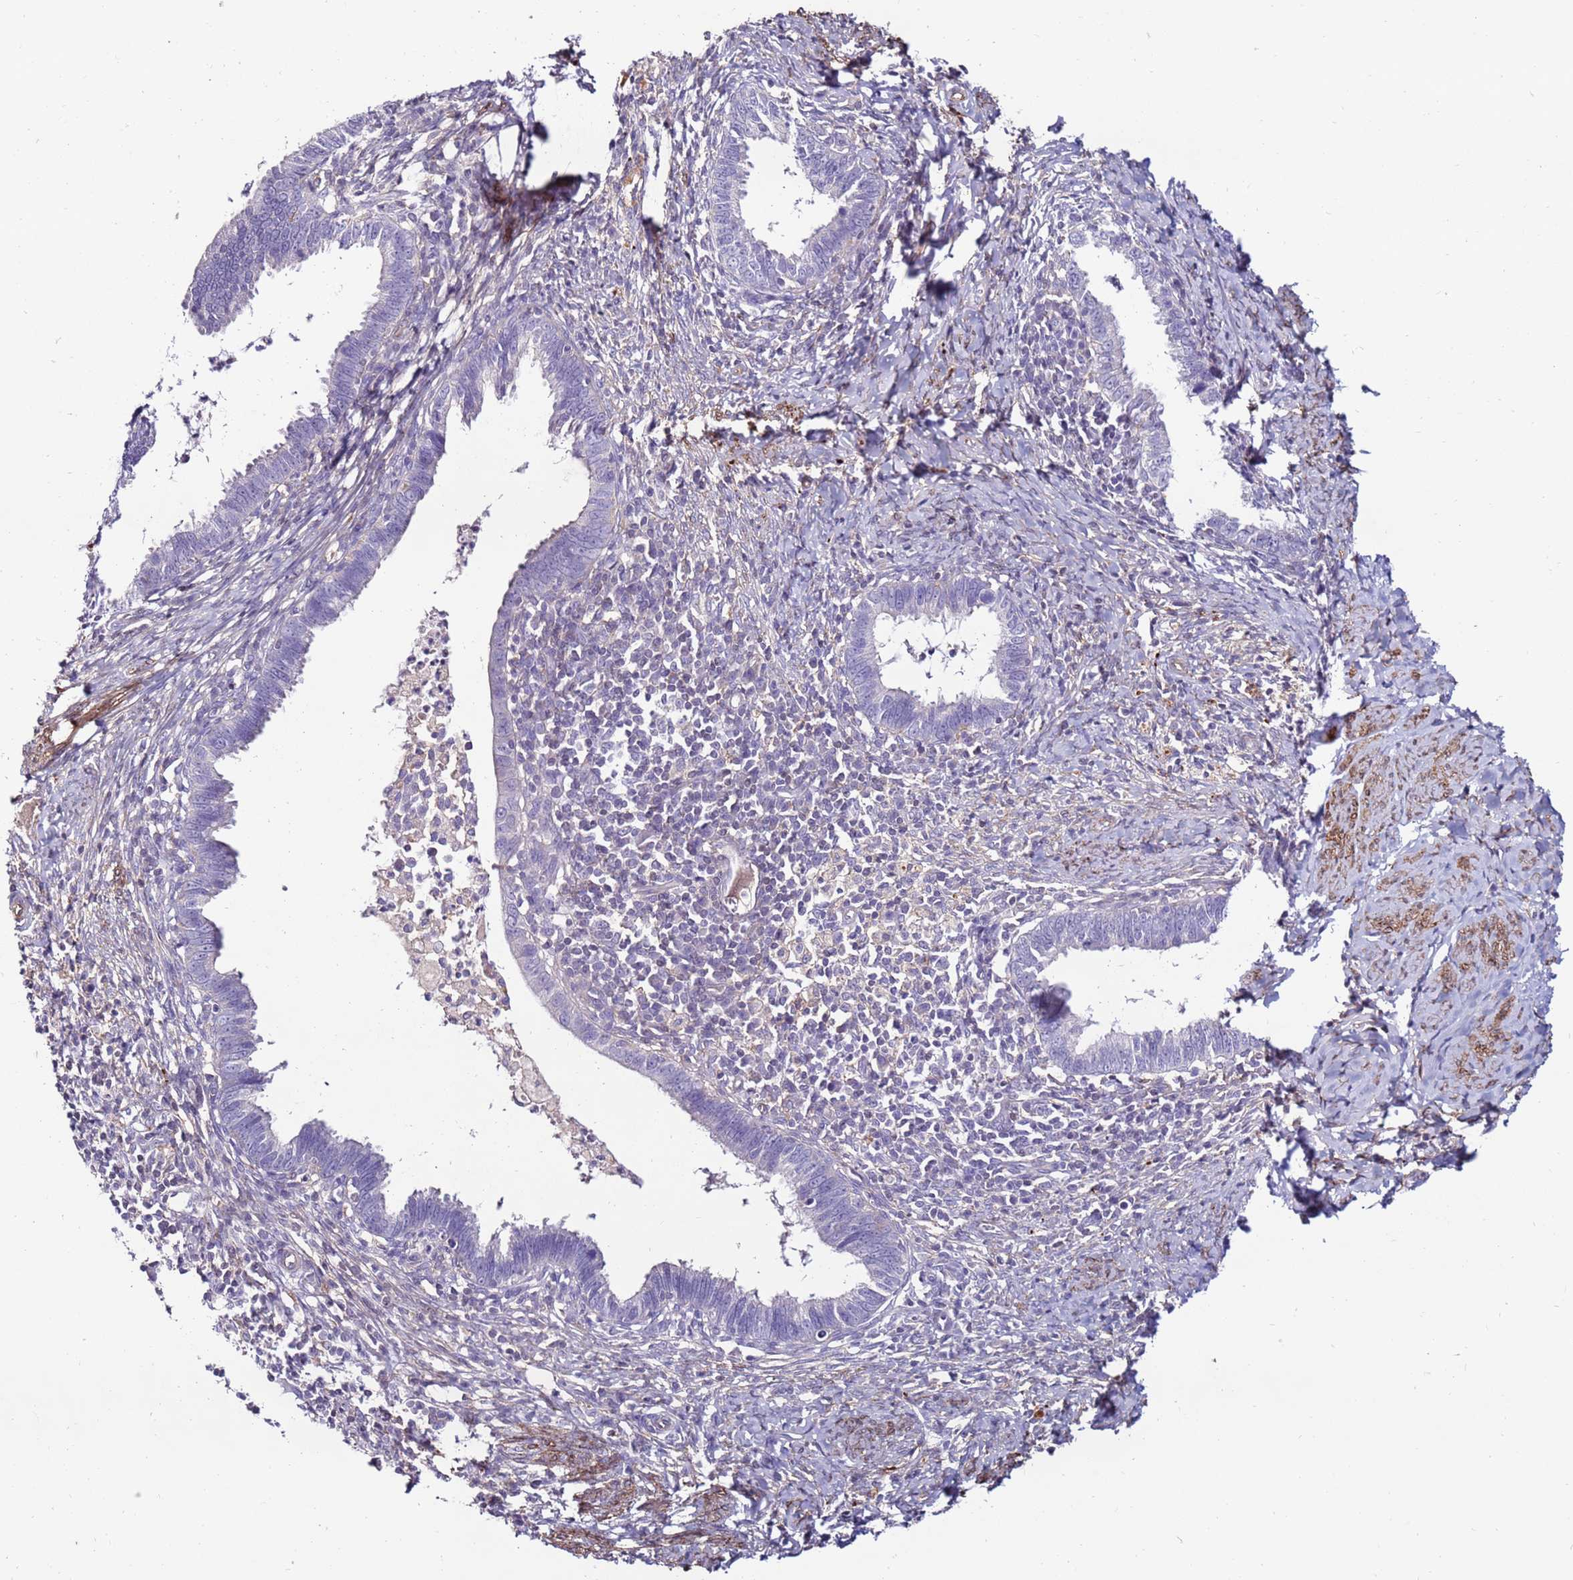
{"staining": {"intensity": "negative", "quantity": "none", "location": "none"}, "tissue": "cervical cancer", "cell_type": "Tumor cells", "image_type": "cancer", "snomed": [{"axis": "morphology", "description": "Adenocarcinoma, NOS"}, {"axis": "topography", "description": "Cervix"}], "caption": "Tumor cells are negative for brown protein staining in adenocarcinoma (cervical).", "gene": "CLEC4M", "patient": {"sex": "female", "age": 36}}